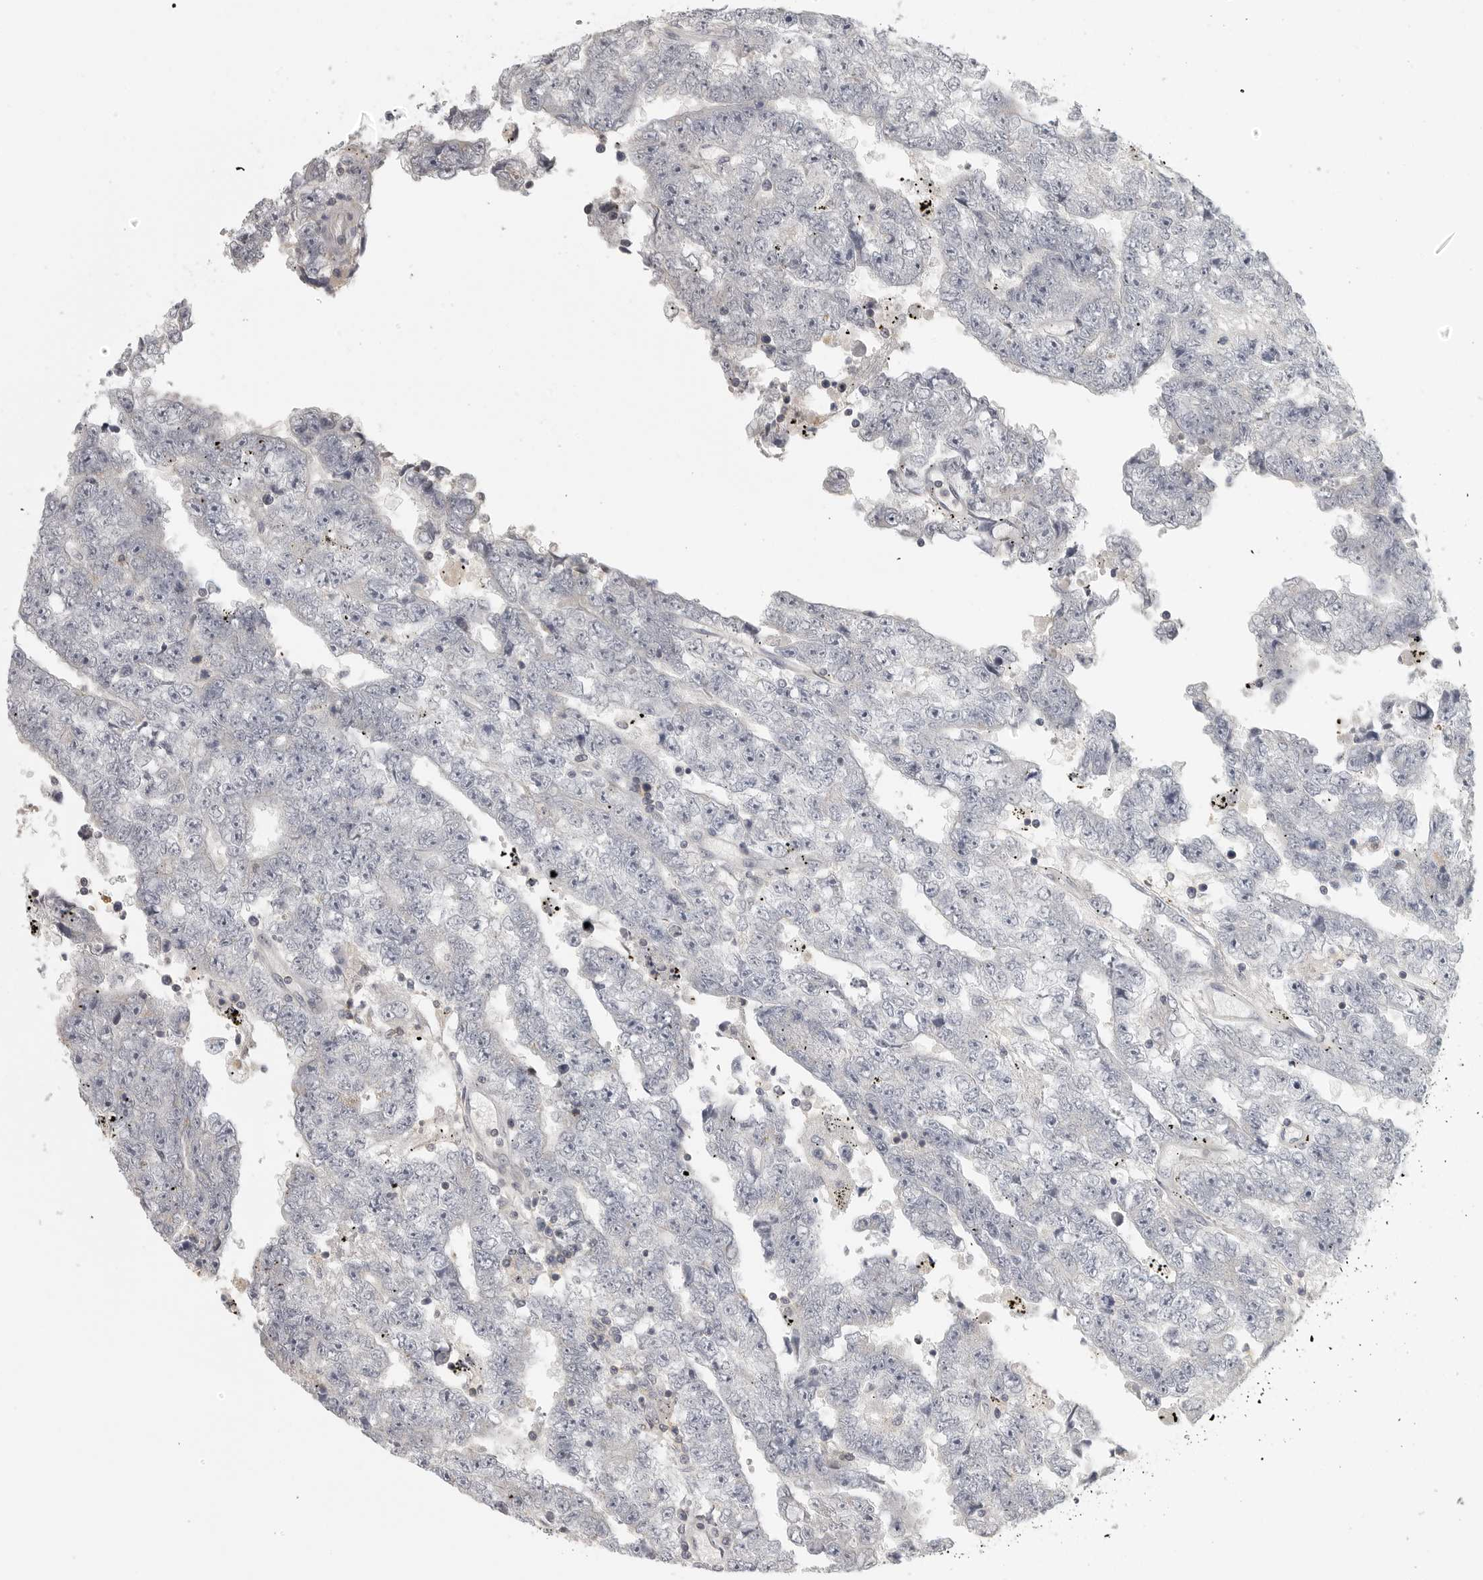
{"staining": {"intensity": "negative", "quantity": "none", "location": "none"}, "tissue": "testis cancer", "cell_type": "Tumor cells", "image_type": "cancer", "snomed": [{"axis": "morphology", "description": "Carcinoma, Embryonal, NOS"}, {"axis": "topography", "description": "Testis"}], "caption": "Protein analysis of embryonal carcinoma (testis) exhibits no significant expression in tumor cells.", "gene": "UROD", "patient": {"sex": "male", "age": 25}}